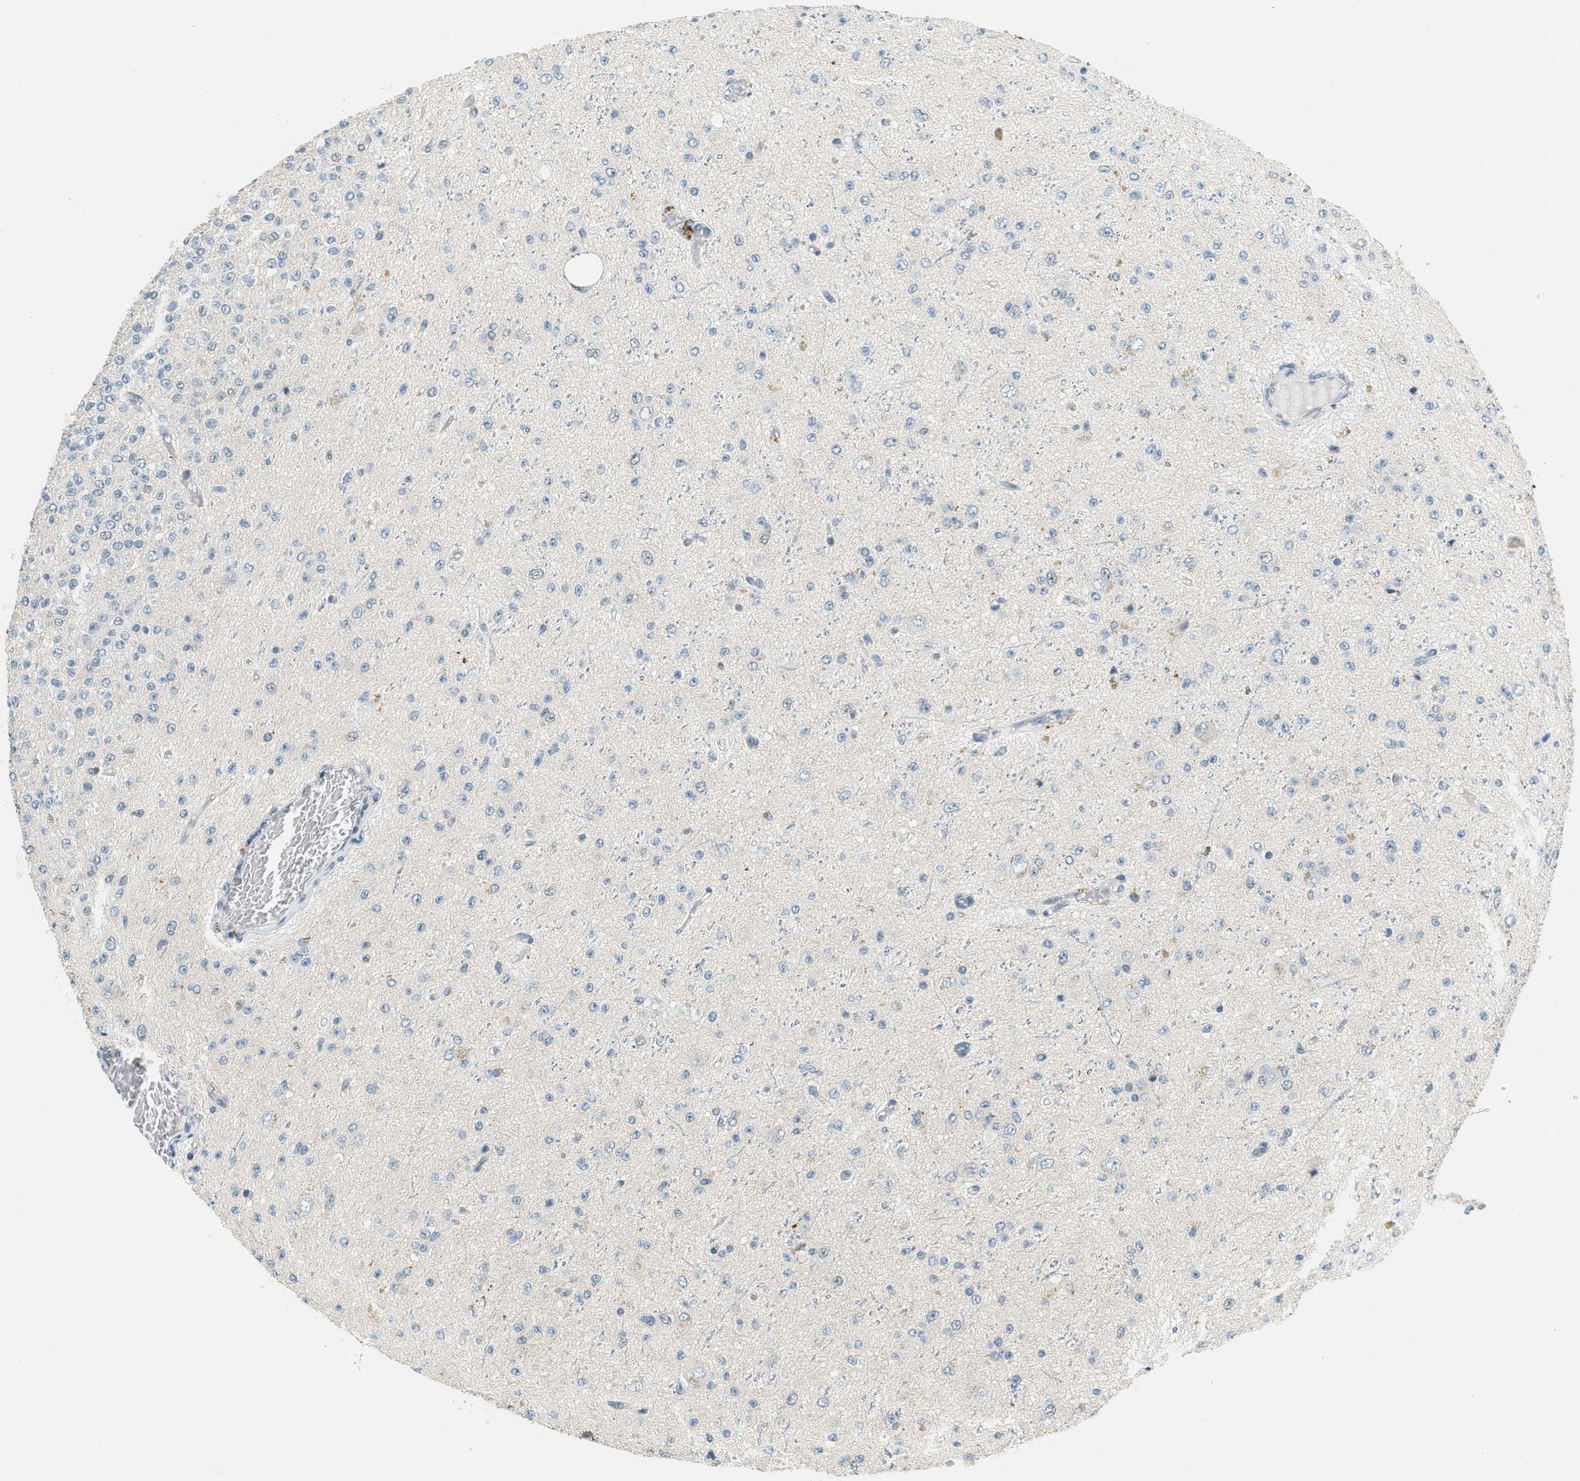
{"staining": {"intensity": "negative", "quantity": "none", "location": "none"}, "tissue": "glioma", "cell_type": "Tumor cells", "image_type": "cancer", "snomed": [{"axis": "morphology", "description": "Glioma, malignant, High grade"}, {"axis": "topography", "description": "pancreas cauda"}], "caption": "DAB (3,3'-diaminobenzidine) immunohistochemical staining of glioma shows no significant staining in tumor cells.", "gene": "TCF3", "patient": {"sex": "male", "age": 60}}